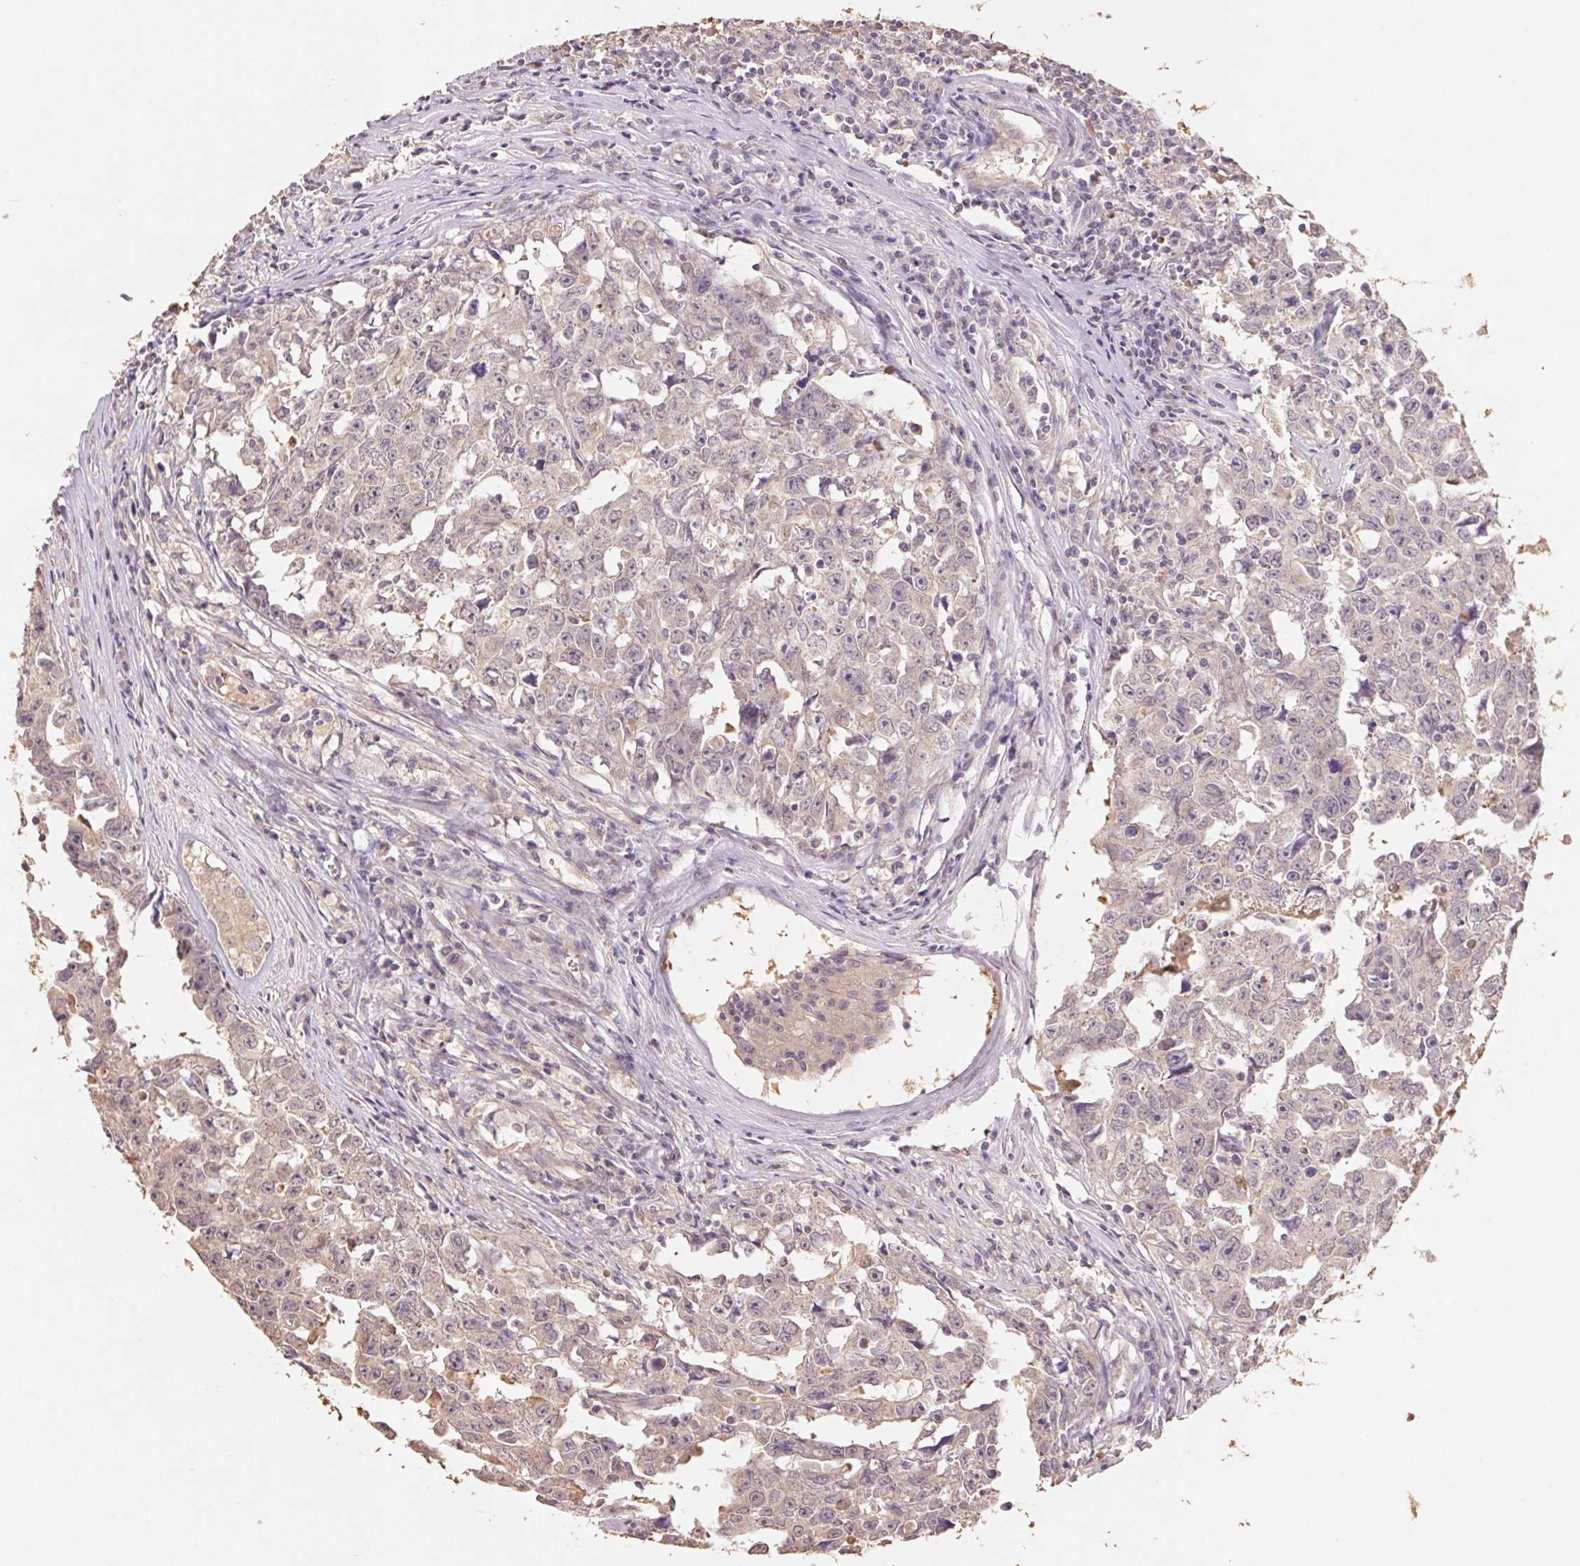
{"staining": {"intensity": "weak", "quantity": ">75%", "location": "cytoplasmic/membranous"}, "tissue": "testis cancer", "cell_type": "Tumor cells", "image_type": "cancer", "snomed": [{"axis": "morphology", "description": "Carcinoma, Embryonal, NOS"}, {"axis": "topography", "description": "Testis"}], "caption": "Protein staining of testis cancer (embryonal carcinoma) tissue shows weak cytoplasmic/membranous expression in approximately >75% of tumor cells.", "gene": "GRM2", "patient": {"sex": "male", "age": 22}}